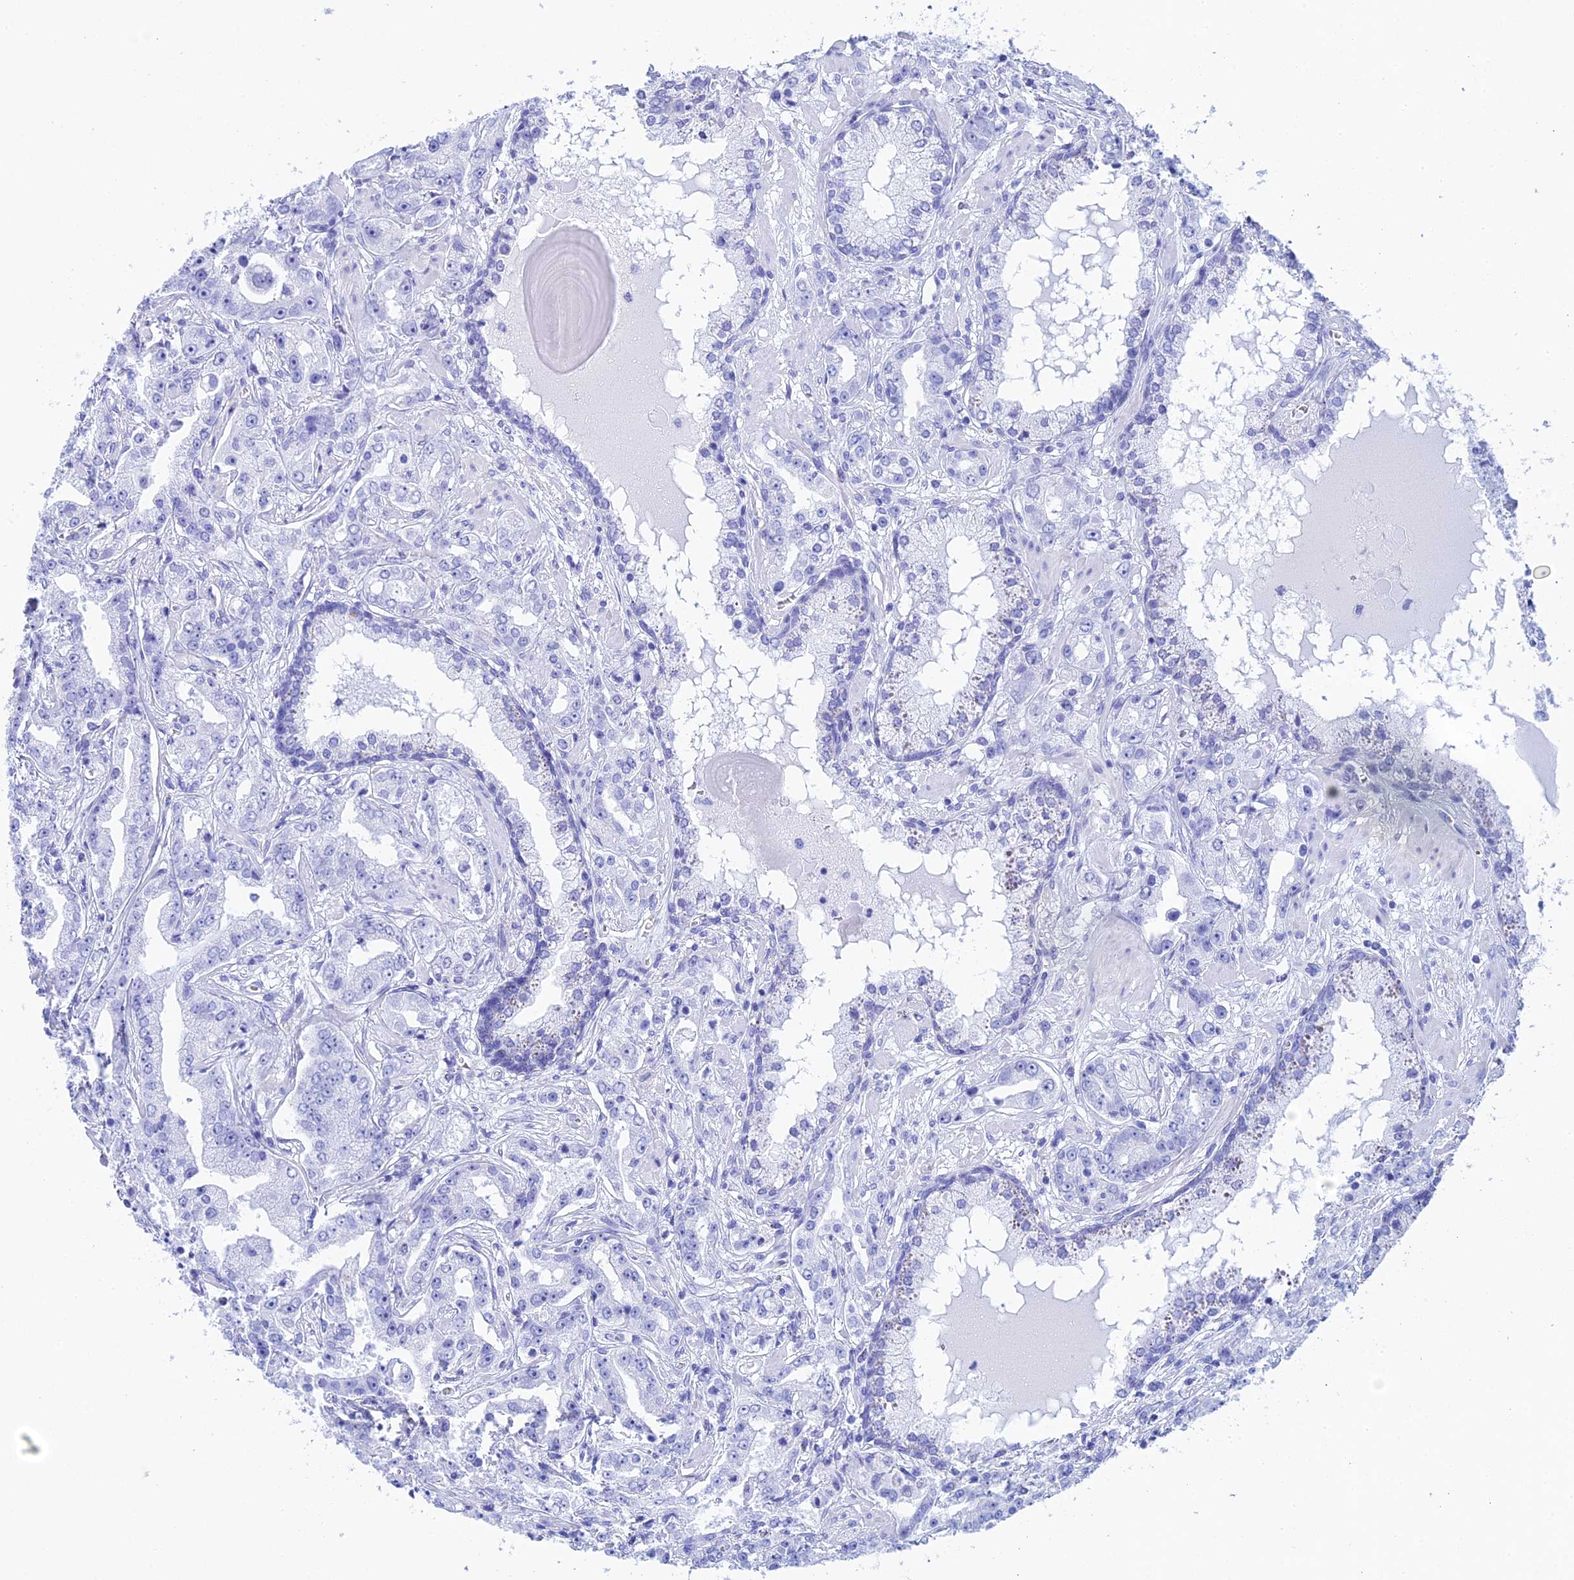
{"staining": {"intensity": "negative", "quantity": "none", "location": "none"}, "tissue": "prostate cancer", "cell_type": "Tumor cells", "image_type": "cancer", "snomed": [{"axis": "morphology", "description": "Adenocarcinoma, High grade"}, {"axis": "topography", "description": "Prostate"}], "caption": "A micrograph of human prostate cancer (high-grade adenocarcinoma) is negative for staining in tumor cells. (DAB immunohistochemistry (IHC) visualized using brightfield microscopy, high magnification).", "gene": "TEX101", "patient": {"sex": "male", "age": 63}}